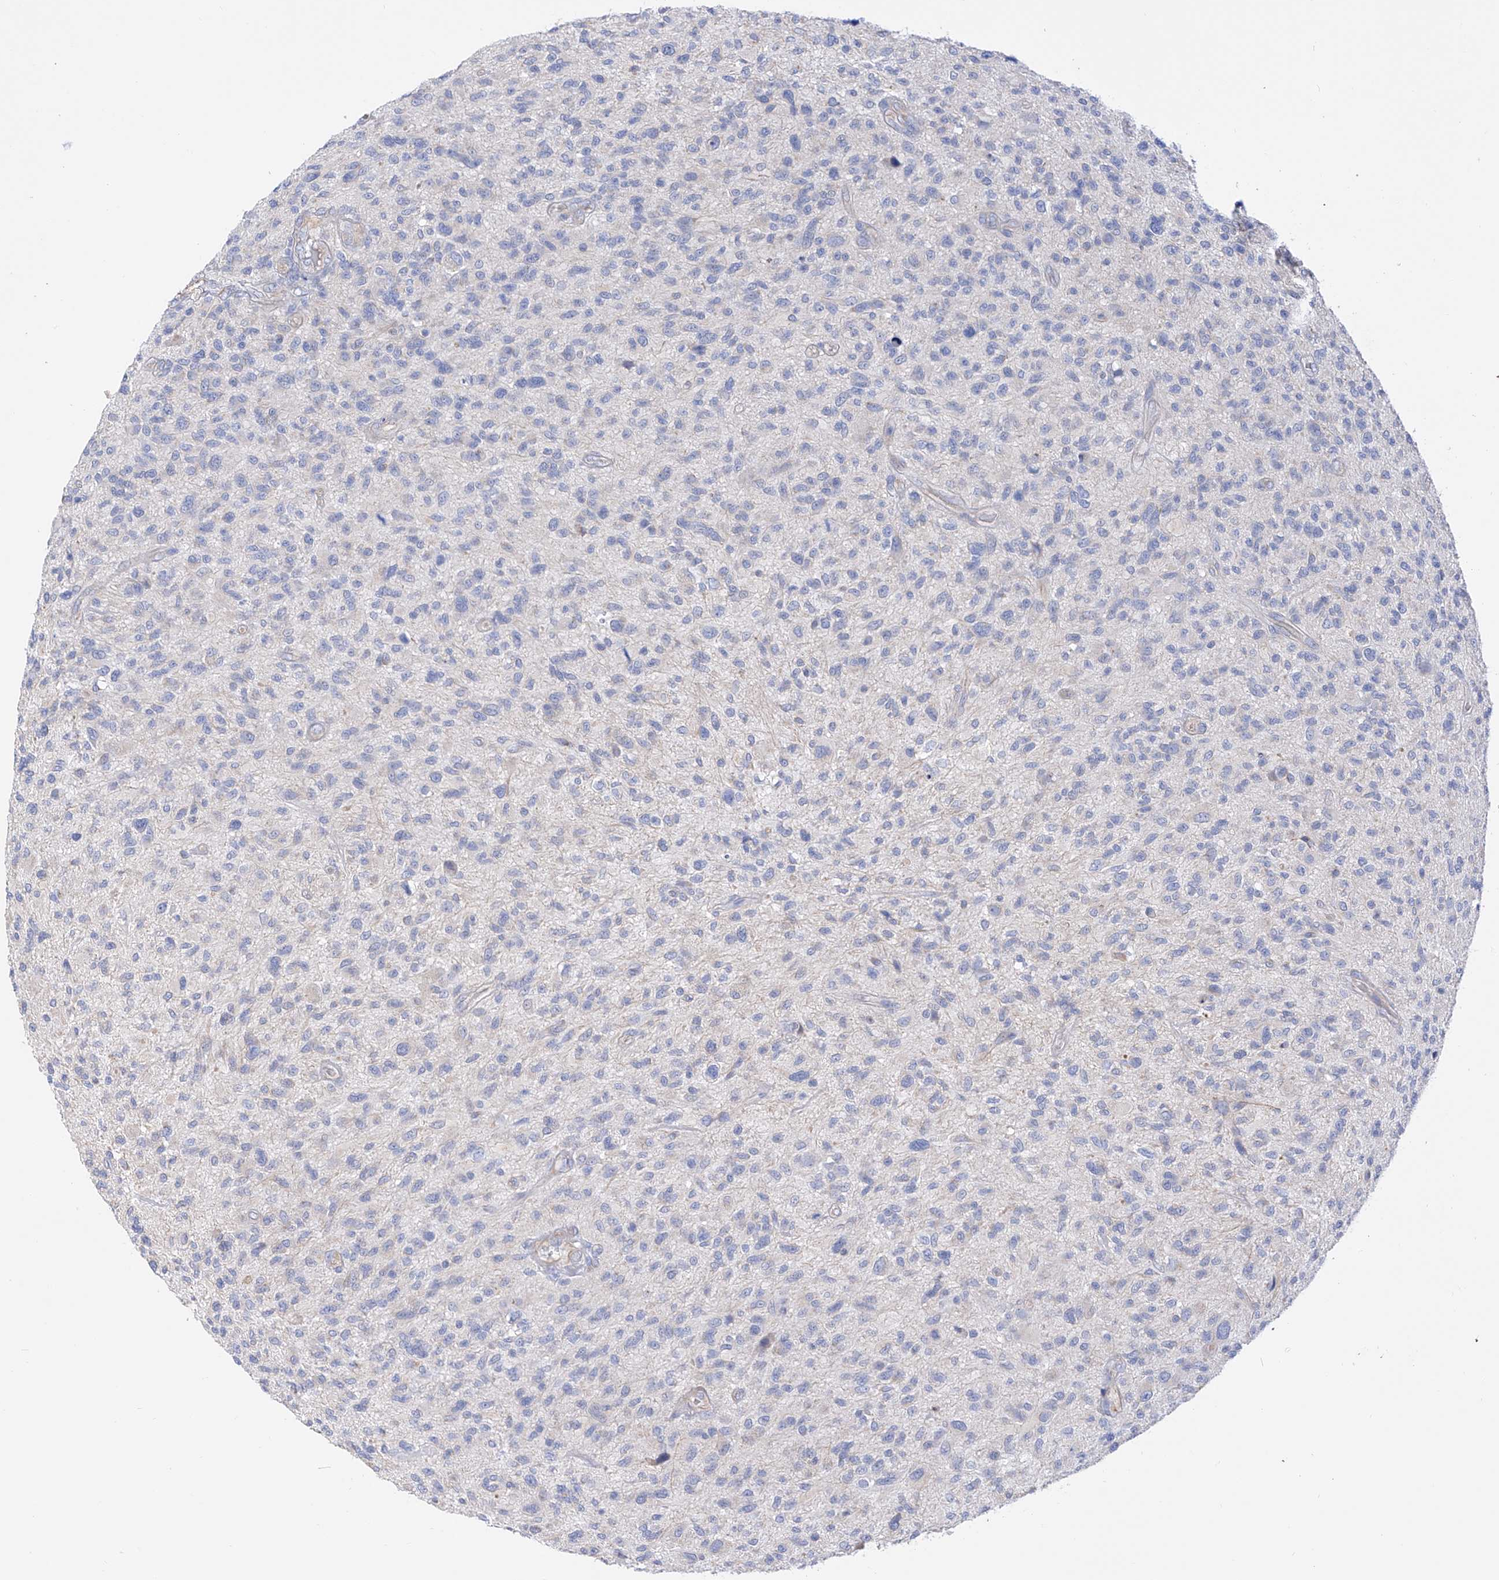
{"staining": {"intensity": "negative", "quantity": "none", "location": "none"}, "tissue": "glioma", "cell_type": "Tumor cells", "image_type": "cancer", "snomed": [{"axis": "morphology", "description": "Glioma, malignant, High grade"}, {"axis": "topography", "description": "Brain"}], "caption": "Tumor cells show no significant positivity in glioma.", "gene": "FLG", "patient": {"sex": "male", "age": 47}}